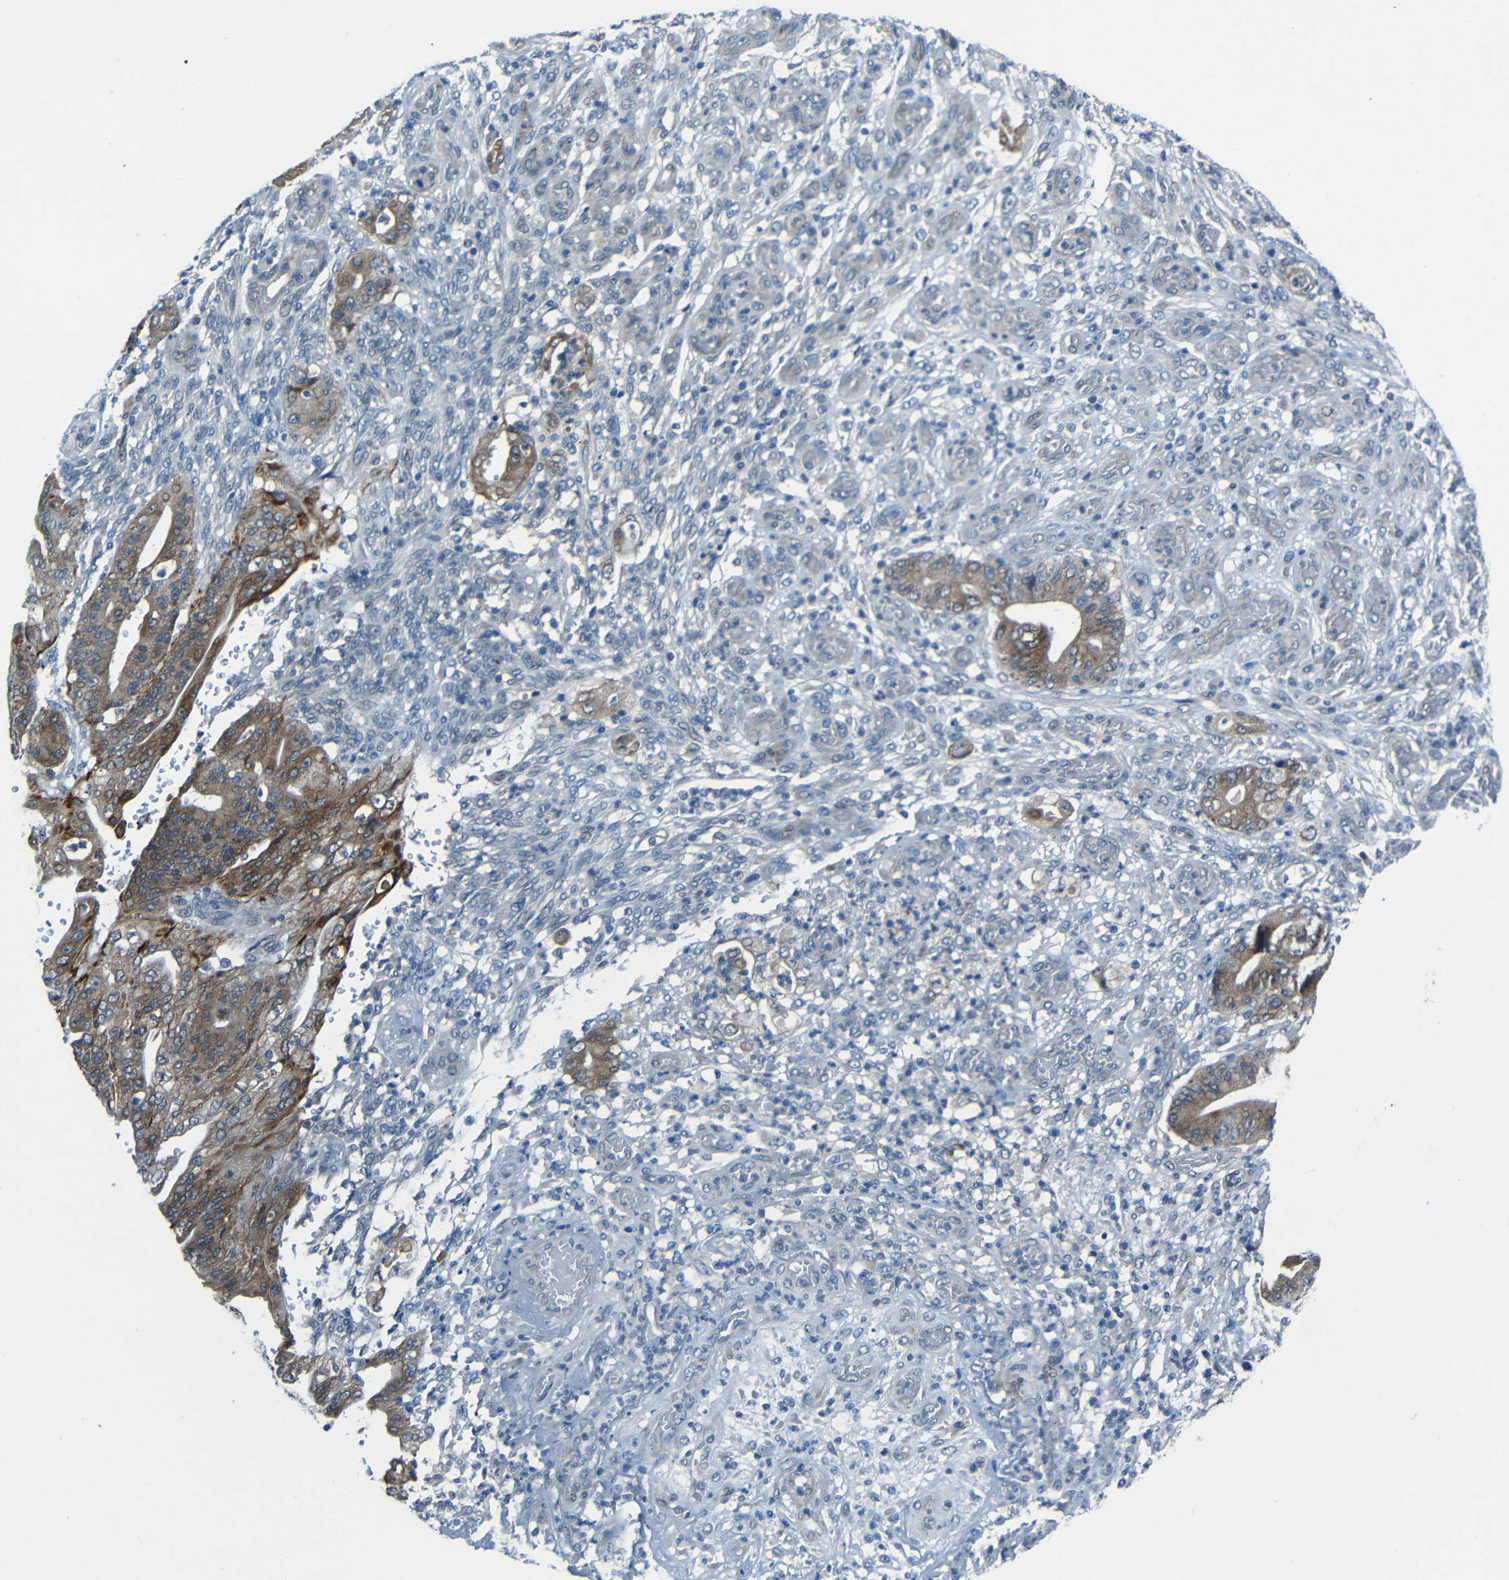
{"staining": {"intensity": "moderate", "quantity": ">75%", "location": "cytoplasmic/membranous"}, "tissue": "stomach cancer", "cell_type": "Tumor cells", "image_type": "cancer", "snomed": [{"axis": "morphology", "description": "Adenocarcinoma, NOS"}, {"axis": "topography", "description": "Stomach"}], "caption": "Protein staining of adenocarcinoma (stomach) tissue reveals moderate cytoplasmic/membranous expression in approximately >75% of tumor cells.", "gene": "ANKRD22", "patient": {"sex": "female", "age": 73}}